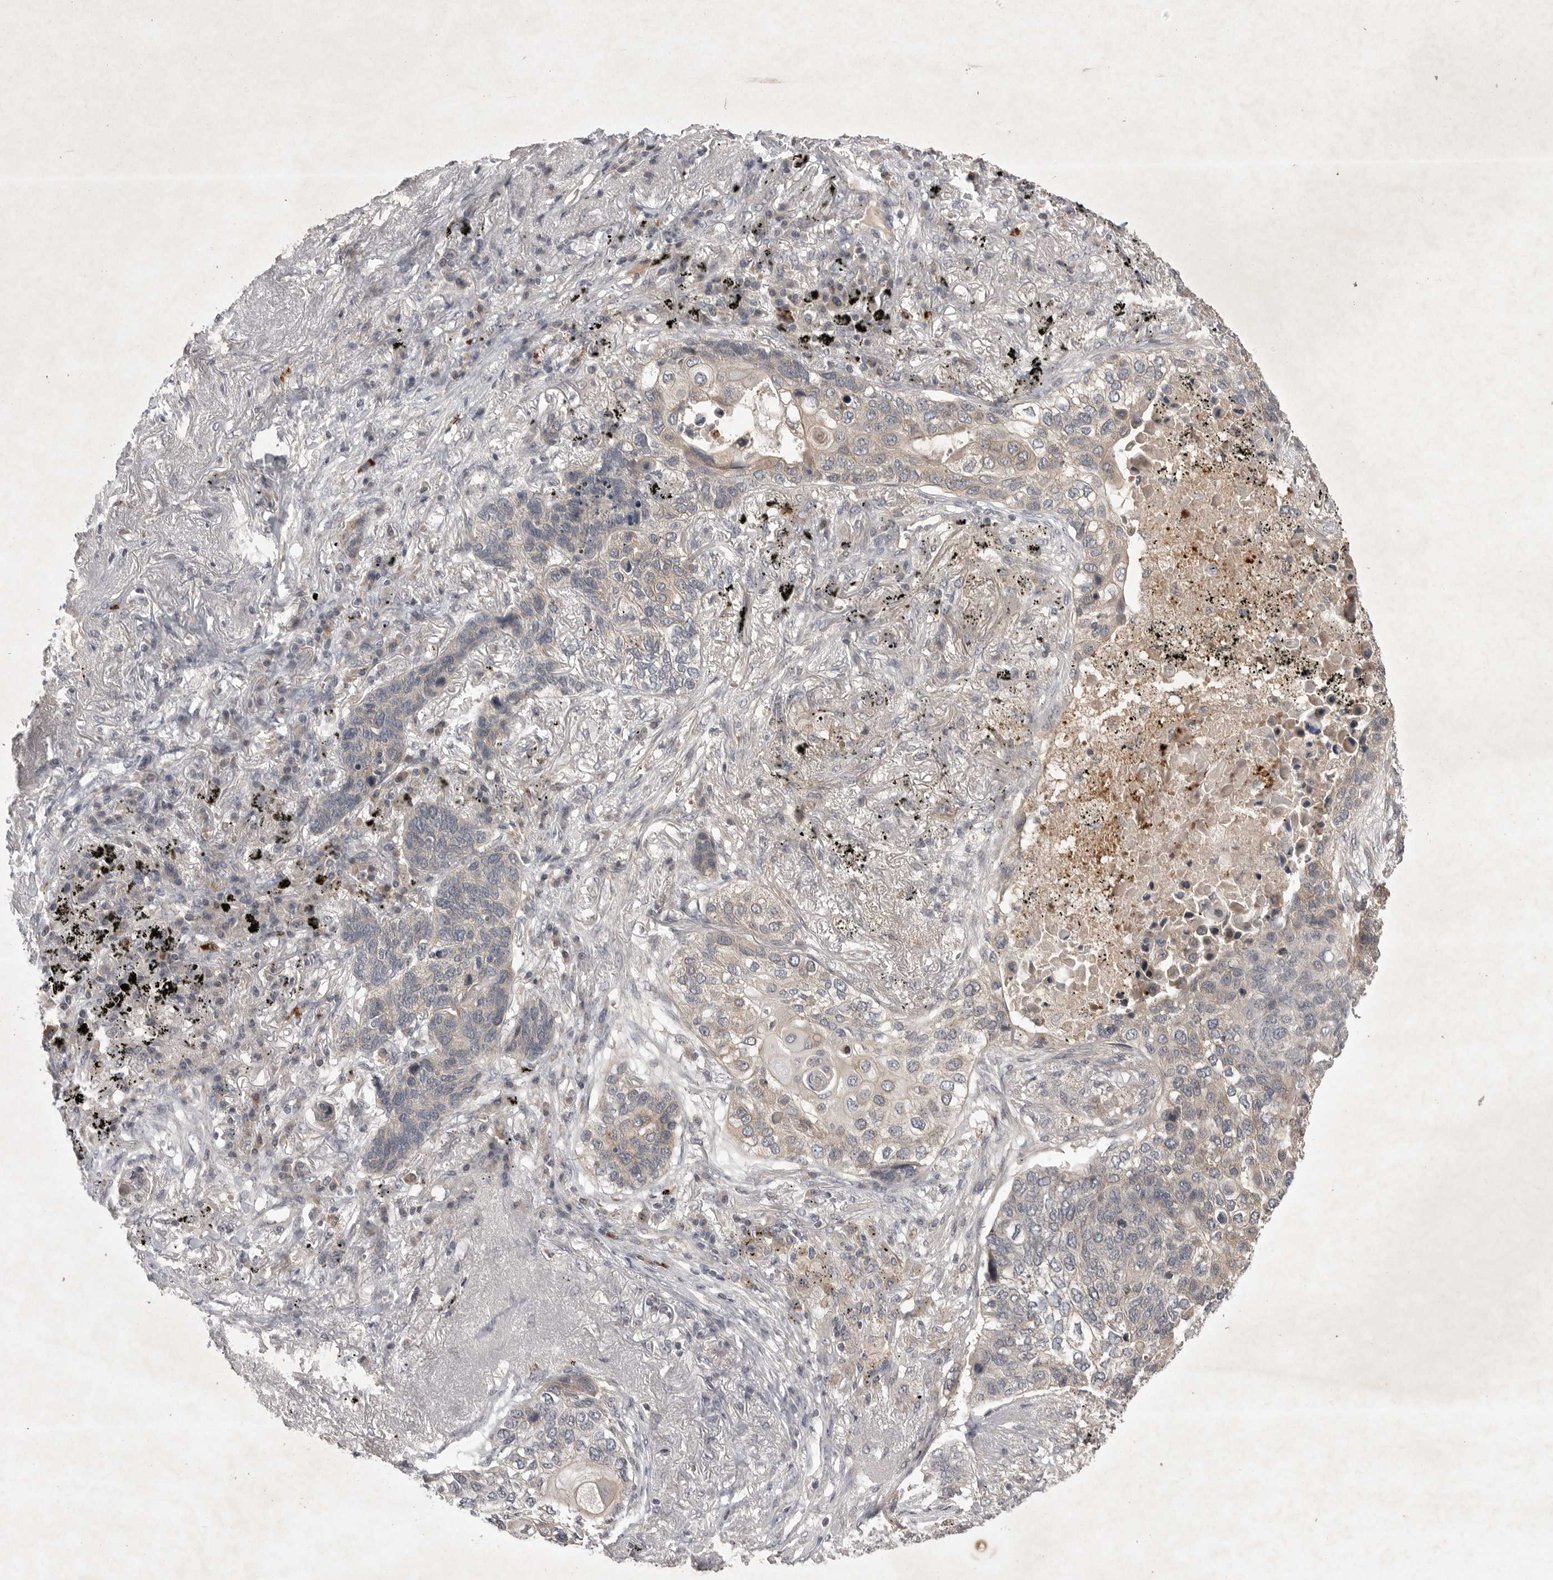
{"staining": {"intensity": "weak", "quantity": "<25%", "location": "cytoplasmic/membranous"}, "tissue": "lung cancer", "cell_type": "Tumor cells", "image_type": "cancer", "snomed": [{"axis": "morphology", "description": "Squamous cell carcinoma, NOS"}, {"axis": "topography", "description": "Lung"}], "caption": "This is an immunohistochemistry (IHC) image of lung cancer (squamous cell carcinoma). There is no positivity in tumor cells.", "gene": "UBE3D", "patient": {"sex": "female", "age": 63}}